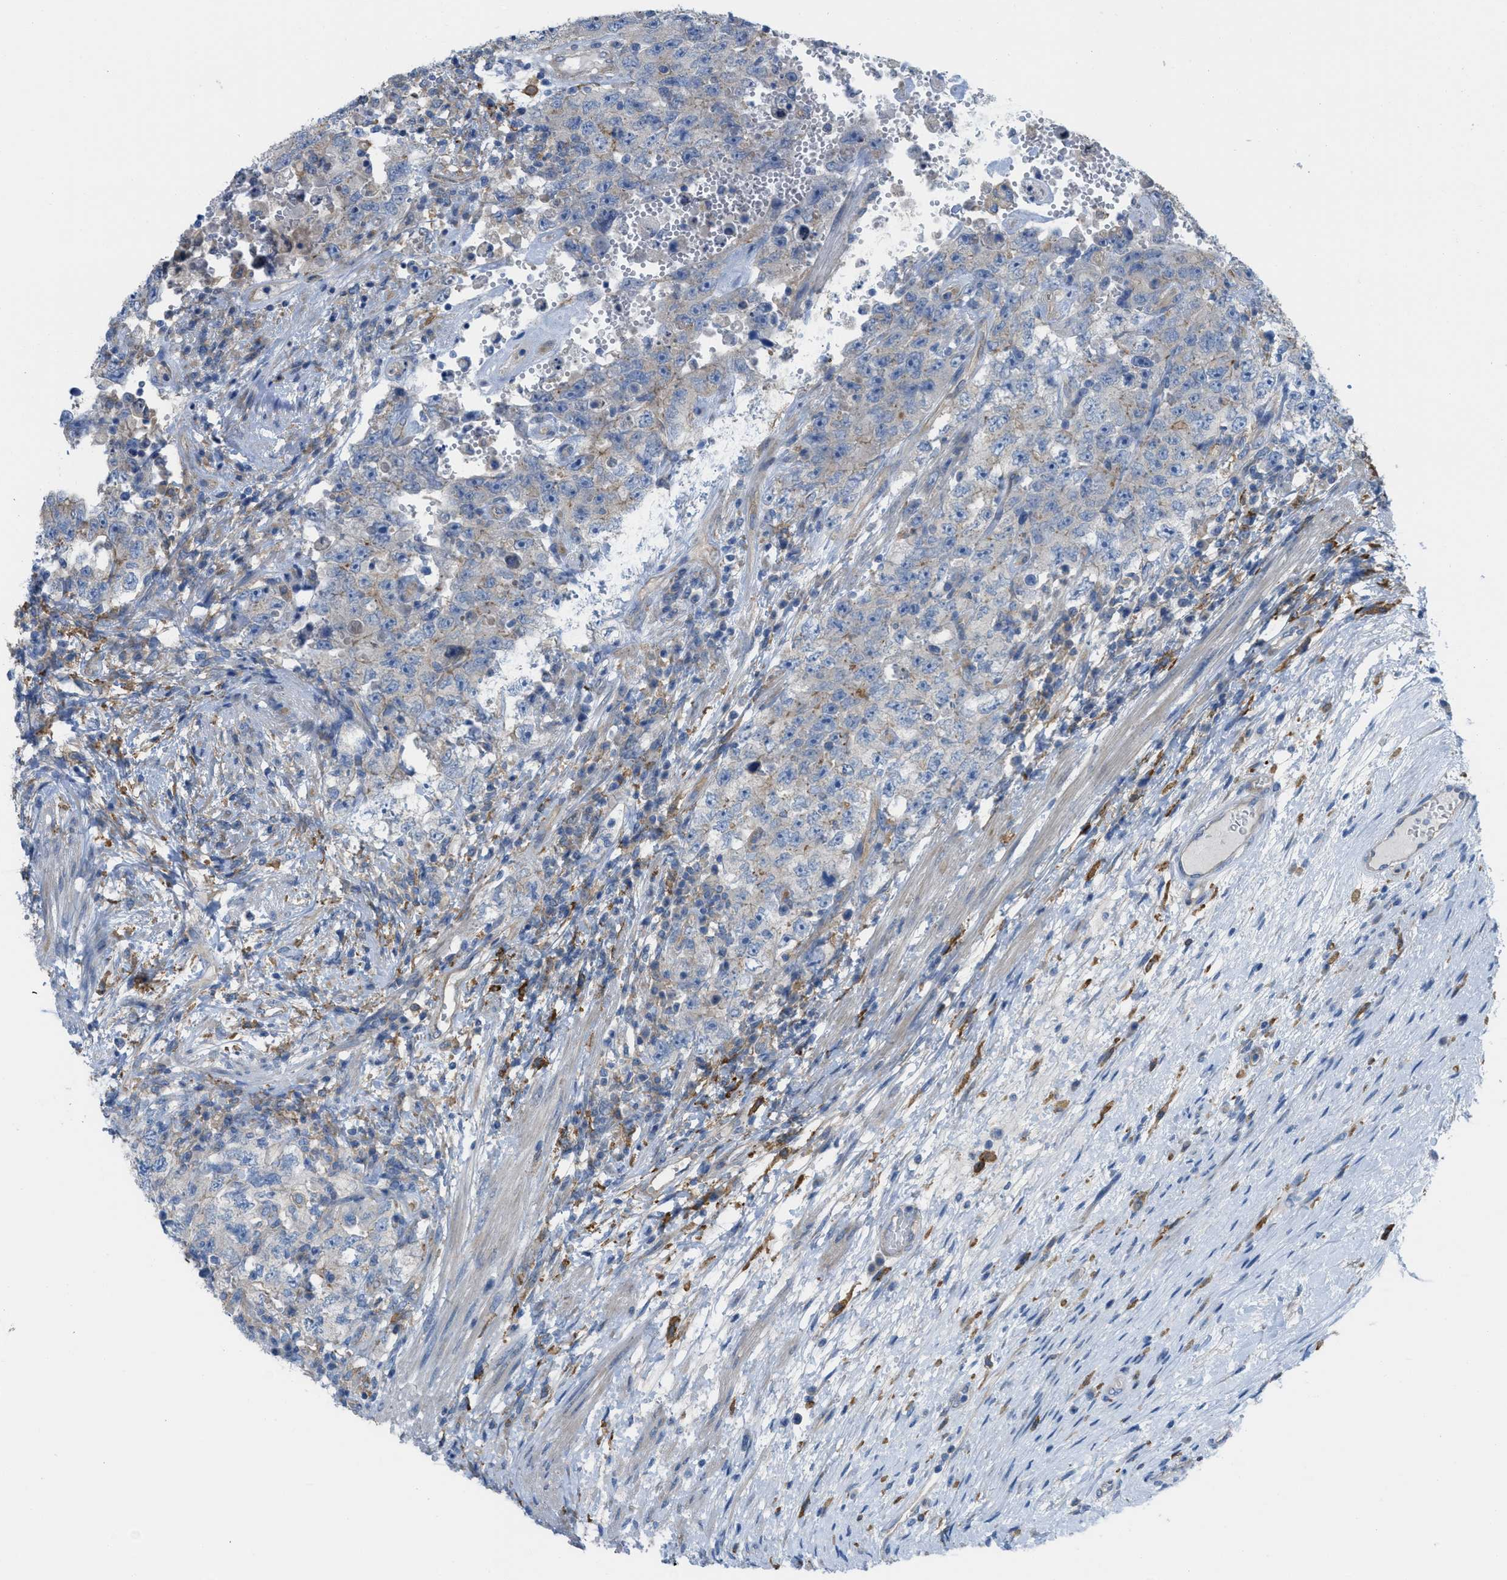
{"staining": {"intensity": "negative", "quantity": "none", "location": "none"}, "tissue": "testis cancer", "cell_type": "Tumor cells", "image_type": "cancer", "snomed": [{"axis": "morphology", "description": "Carcinoma, Embryonal, NOS"}, {"axis": "topography", "description": "Testis"}], "caption": "An immunohistochemistry (IHC) histopathology image of embryonal carcinoma (testis) is shown. There is no staining in tumor cells of embryonal carcinoma (testis).", "gene": "EGFR", "patient": {"sex": "male", "age": 26}}